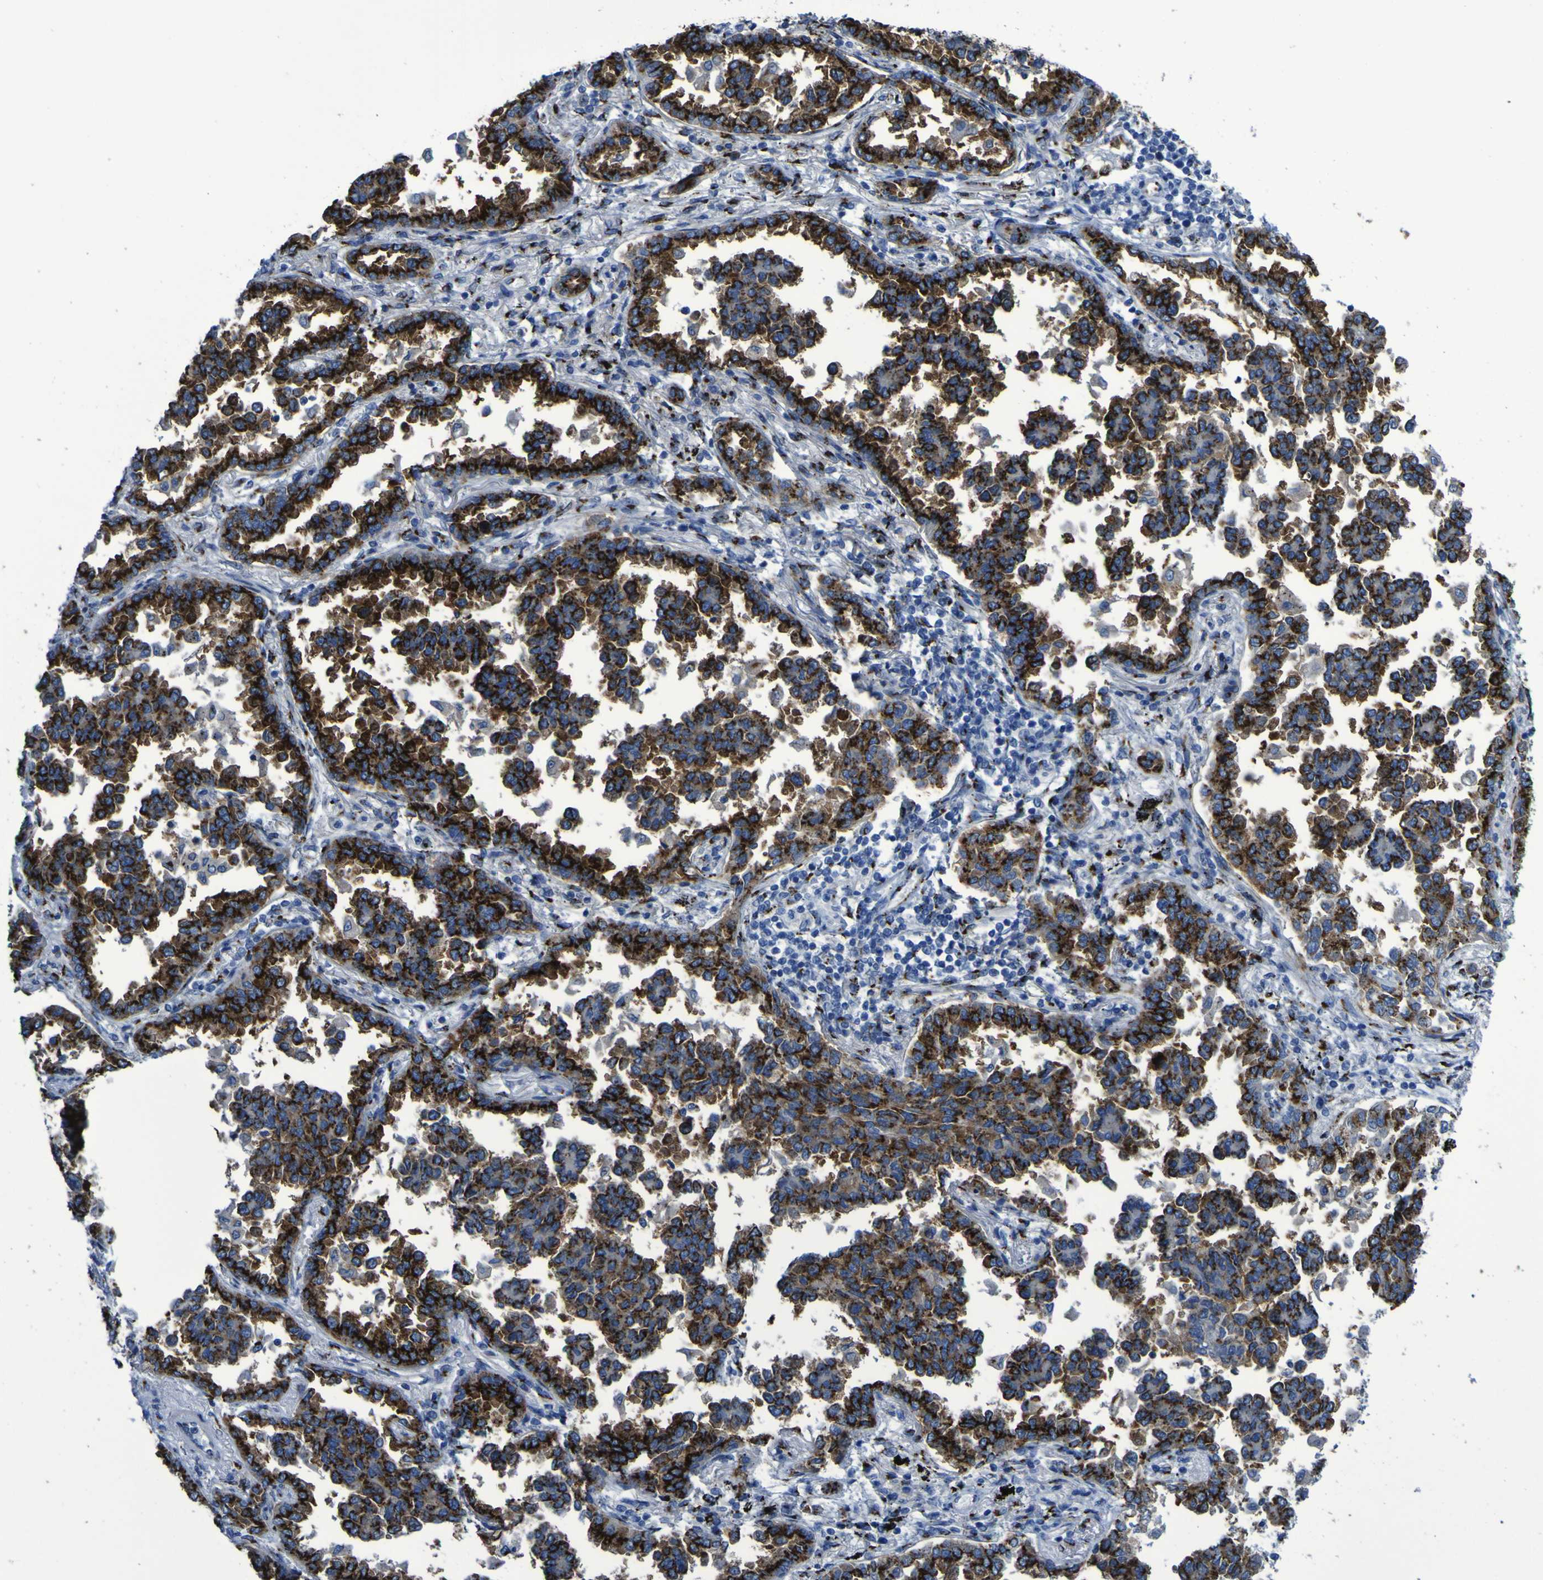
{"staining": {"intensity": "strong", "quantity": ">75%", "location": "cytoplasmic/membranous"}, "tissue": "lung cancer", "cell_type": "Tumor cells", "image_type": "cancer", "snomed": [{"axis": "morphology", "description": "Normal tissue, NOS"}, {"axis": "morphology", "description": "Adenocarcinoma, NOS"}, {"axis": "topography", "description": "Lung"}], "caption": "Immunohistochemical staining of human lung adenocarcinoma displays high levels of strong cytoplasmic/membranous staining in approximately >75% of tumor cells. The staining was performed using DAB (3,3'-diaminobenzidine) to visualize the protein expression in brown, while the nuclei were stained in blue with hematoxylin (Magnification: 20x).", "gene": "GOLM1", "patient": {"sex": "male", "age": 59}}